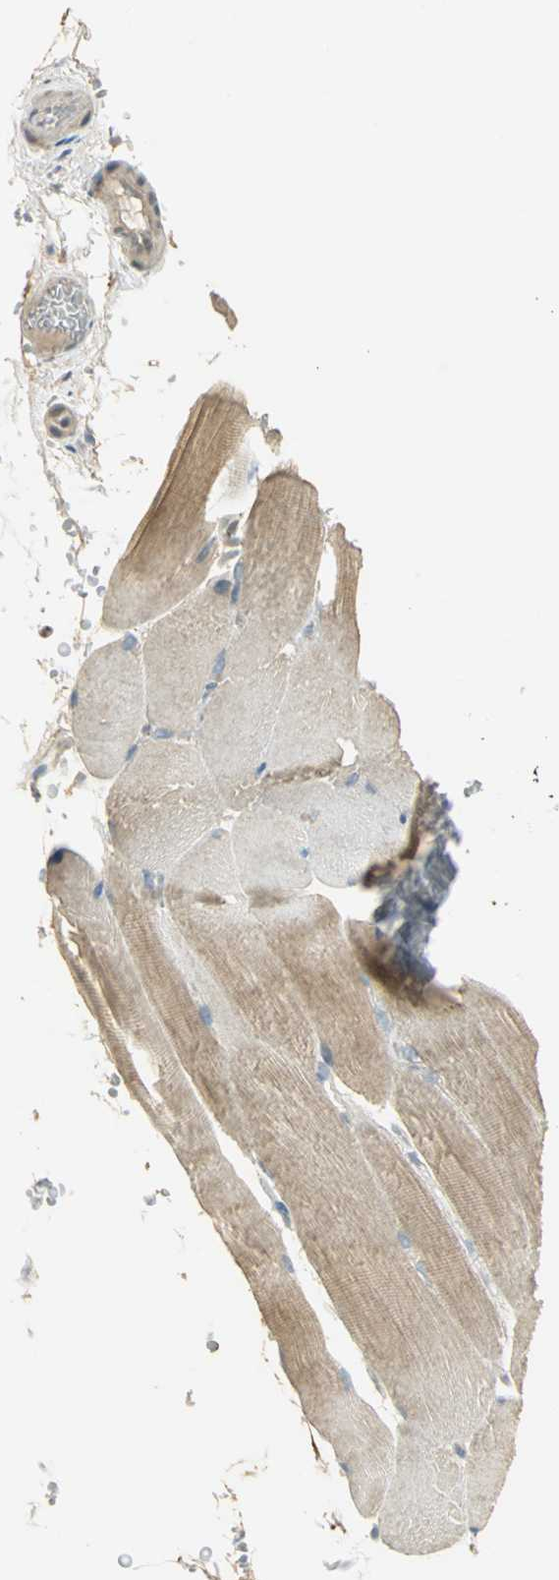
{"staining": {"intensity": "moderate", "quantity": "25%-75%", "location": "cytoplasmic/membranous"}, "tissue": "skeletal muscle", "cell_type": "Myocytes", "image_type": "normal", "snomed": [{"axis": "morphology", "description": "Normal tissue, NOS"}, {"axis": "topography", "description": "Skeletal muscle"}], "caption": "This is a micrograph of immunohistochemistry staining of normal skeletal muscle, which shows moderate staining in the cytoplasmic/membranous of myocytes.", "gene": "BIRC2", "patient": {"sex": "female", "age": 37}}